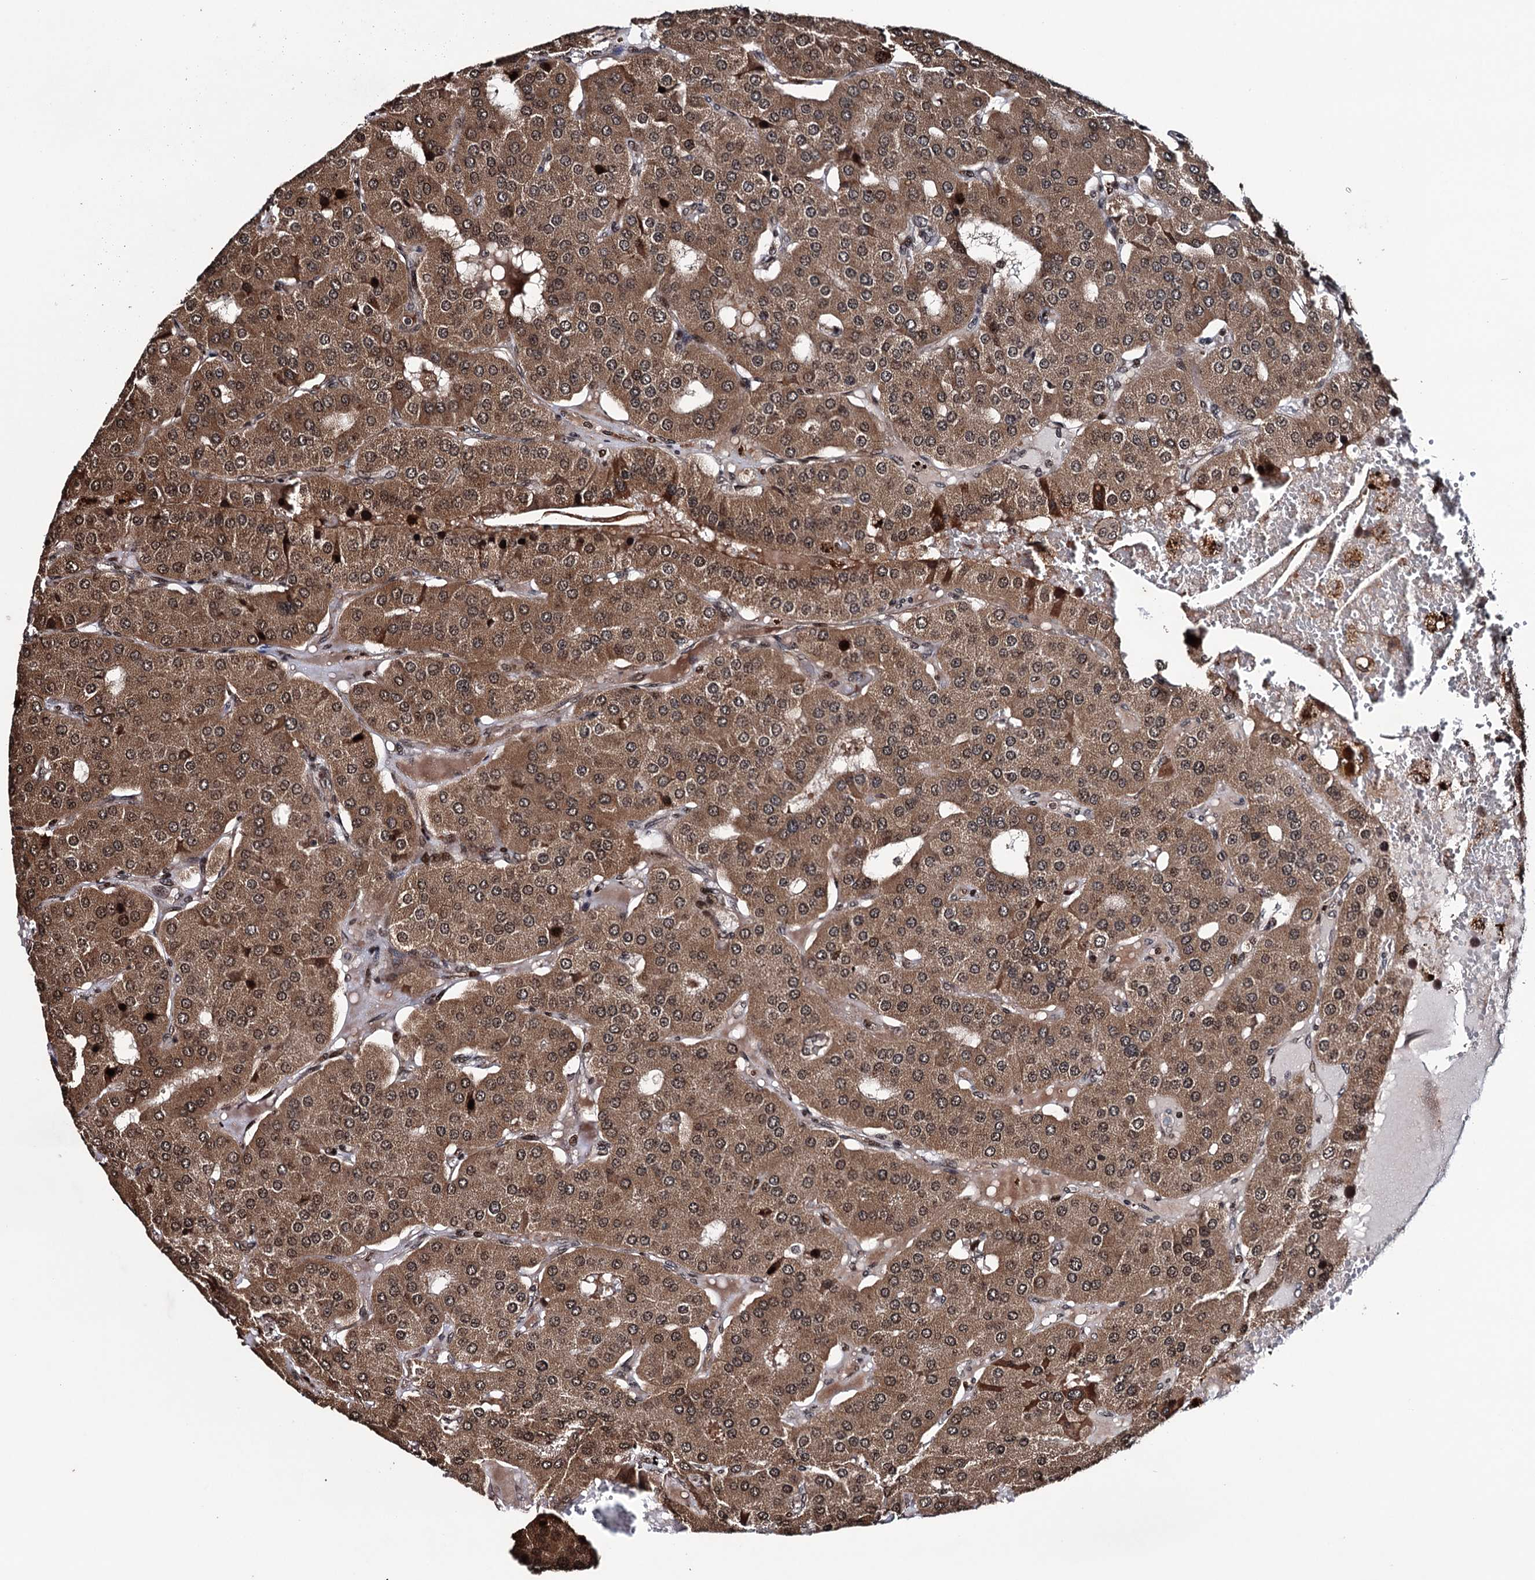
{"staining": {"intensity": "moderate", "quantity": ">75%", "location": "cytoplasmic/membranous,nuclear"}, "tissue": "parathyroid gland", "cell_type": "Glandular cells", "image_type": "normal", "snomed": [{"axis": "morphology", "description": "Normal tissue, NOS"}, {"axis": "morphology", "description": "Adenoma, NOS"}, {"axis": "topography", "description": "Parathyroid gland"}], "caption": "This histopathology image shows immunohistochemistry staining of normal human parathyroid gland, with medium moderate cytoplasmic/membranous,nuclear staining in about >75% of glandular cells.", "gene": "EYA4", "patient": {"sex": "female", "age": 86}}